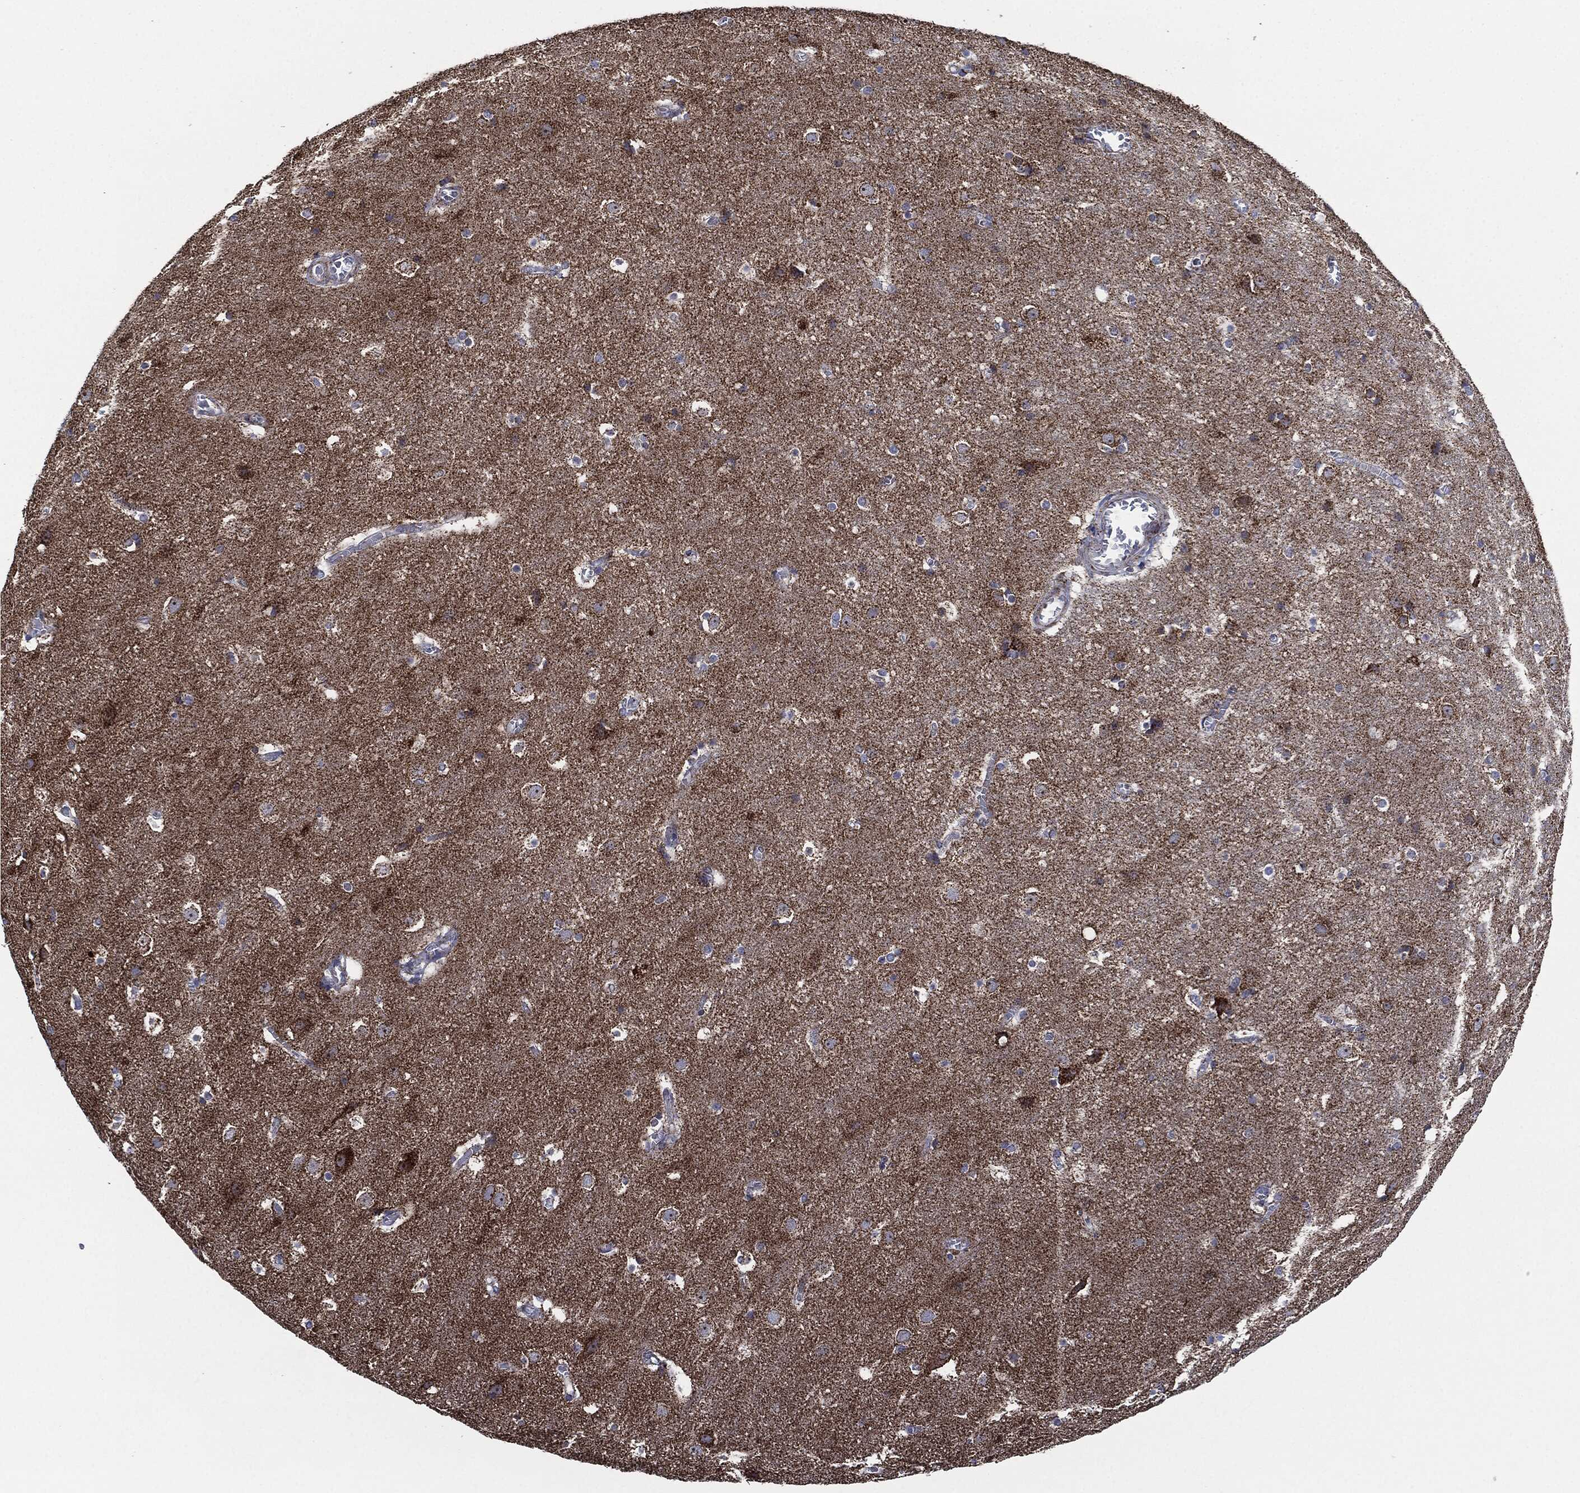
{"staining": {"intensity": "negative", "quantity": "none", "location": "none"}, "tissue": "cerebral cortex", "cell_type": "Endothelial cells", "image_type": "normal", "snomed": [{"axis": "morphology", "description": "Normal tissue, NOS"}, {"axis": "topography", "description": "Cerebral cortex"}], "caption": "High power microscopy micrograph of an IHC photomicrograph of normal cerebral cortex, revealing no significant positivity in endothelial cells.", "gene": "NDUFV2", "patient": {"sex": "male", "age": 59}}